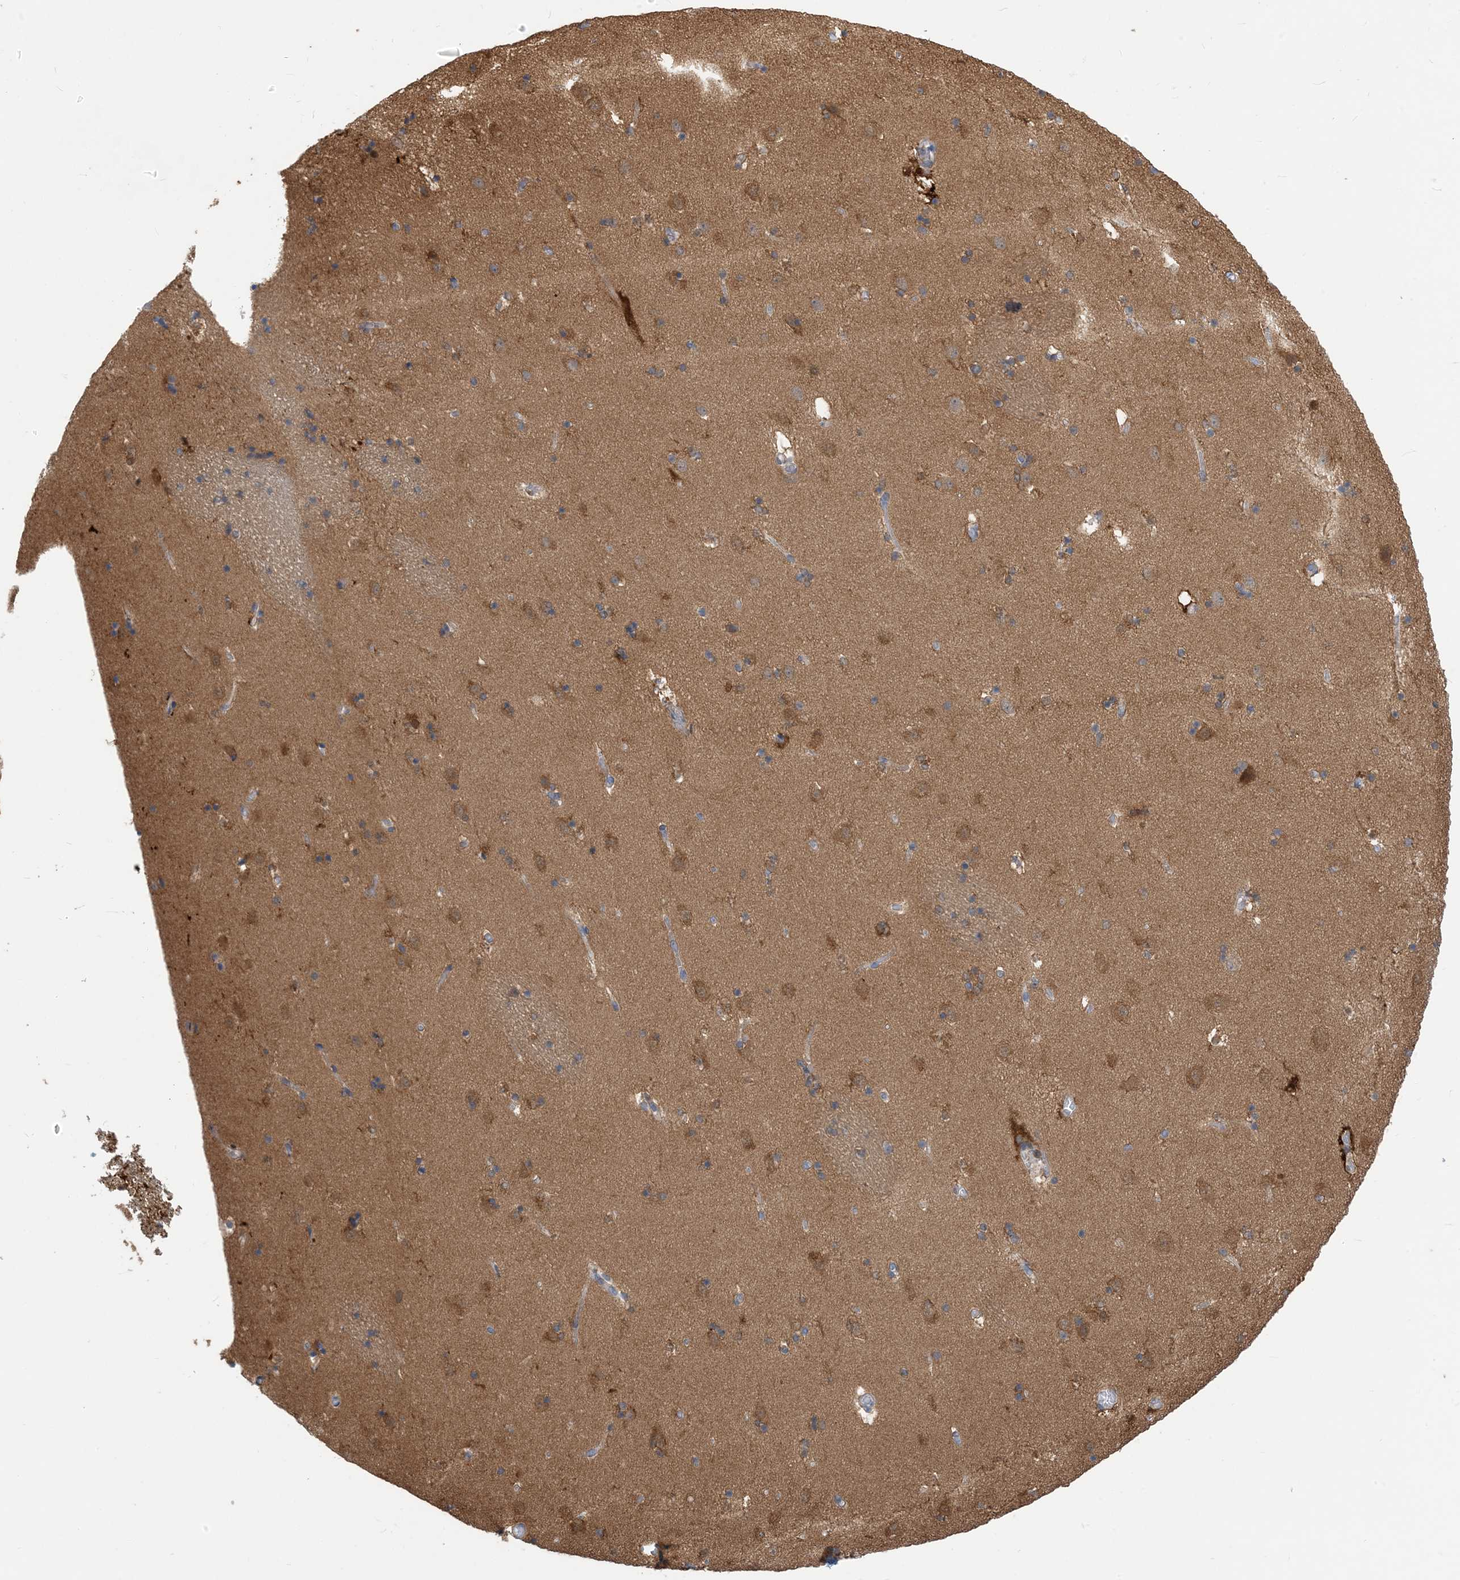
{"staining": {"intensity": "moderate", "quantity": "<25%", "location": "cytoplasmic/membranous"}, "tissue": "caudate", "cell_type": "Glial cells", "image_type": "normal", "snomed": [{"axis": "morphology", "description": "Normal tissue, NOS"}, {"axis": "topography", "description": "Lateral ventricle wall"}], "caption": "The image displays staining of benign caudate, revealing moderate cytoplasmic/membranous protein staining (brown color) within glial cells.", "gene": "ZC3H12A", "patient": {"sex": "male", "age": 45}}